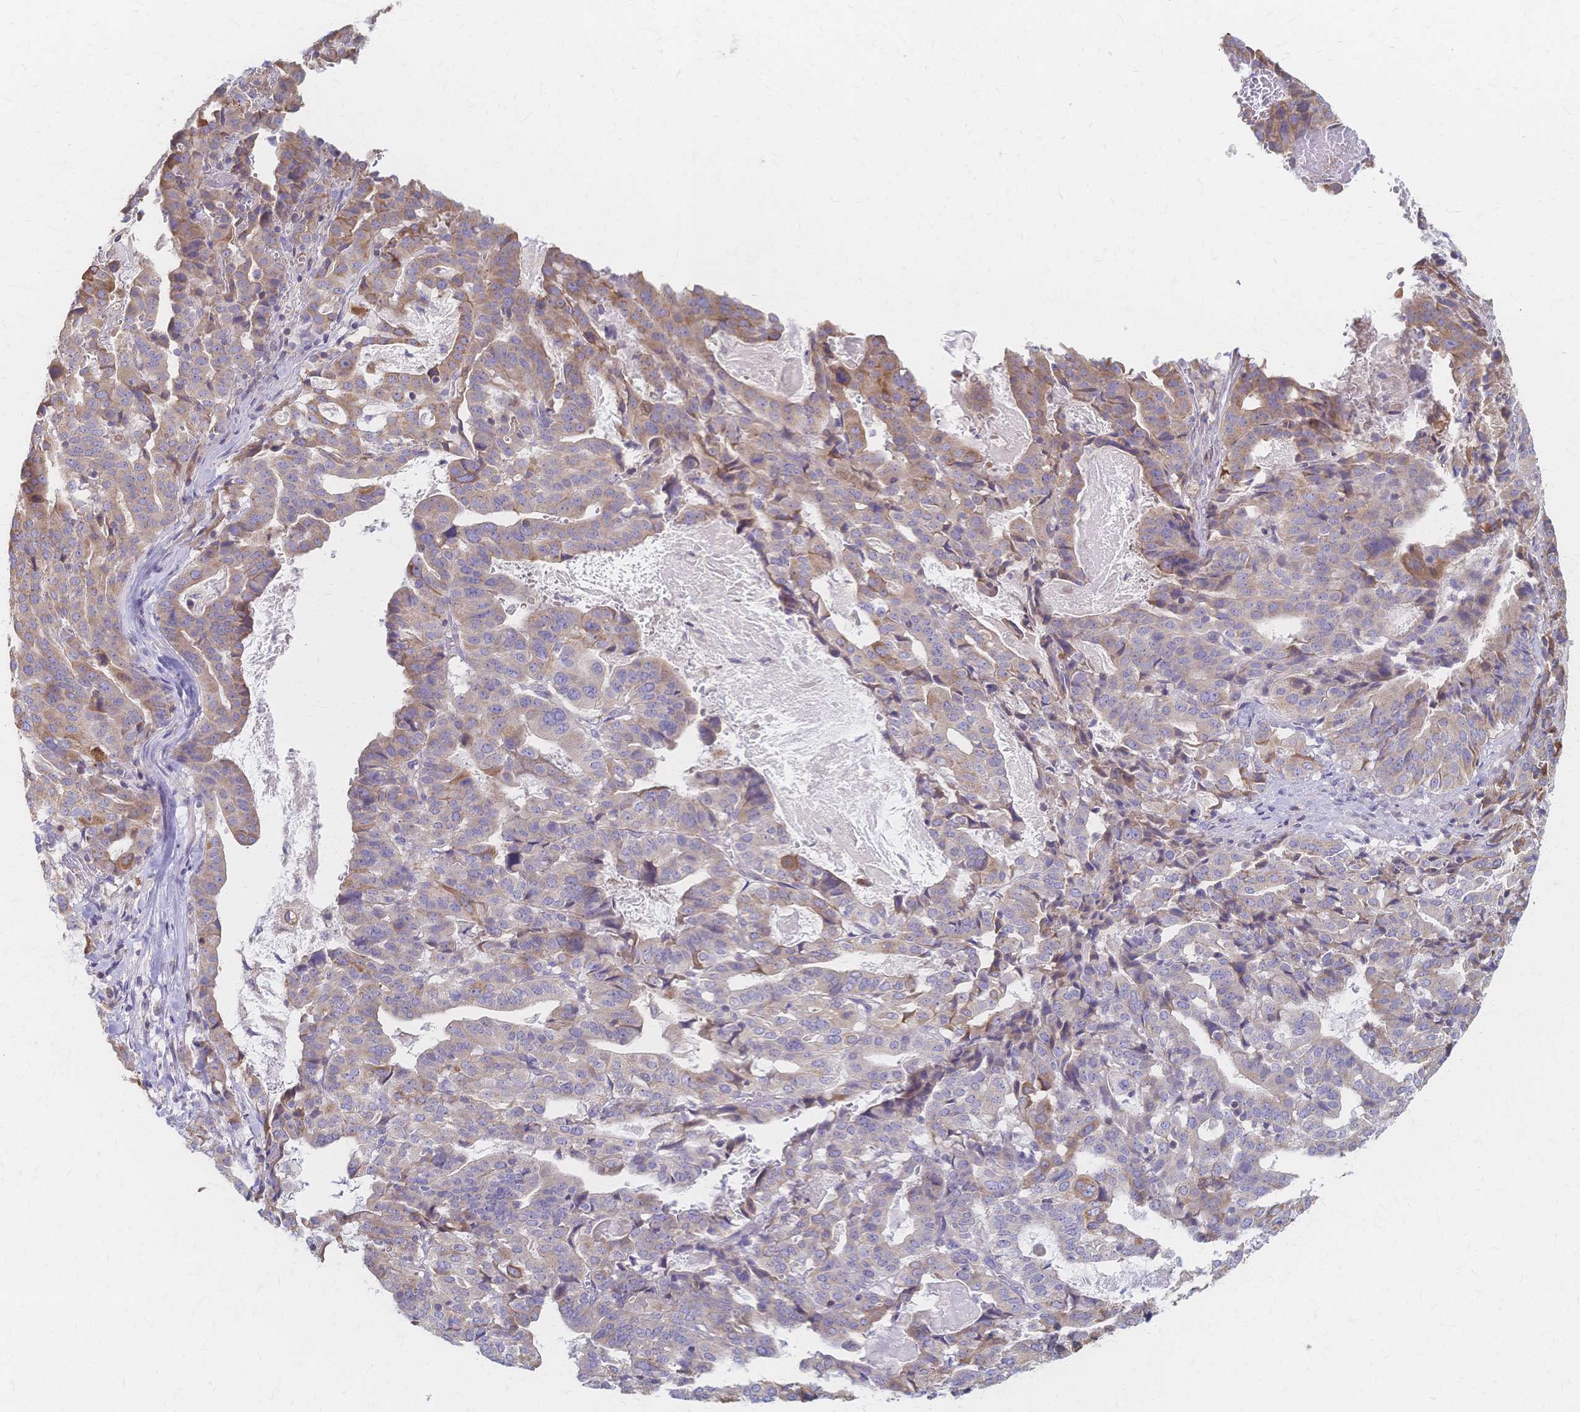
{"staining": {"intensity": "weak", "quantity": "25%-75%", "location": "cytoplasmic/membranous"}, "tissue": "stomach cancer", "cell_type": "Tumor cells", "image_type": "cancer", "snomed": [{"axis": "morphology", "description": "Adenocarcinoma, NOS"}, {"axis": "topography", "description": "Stomach"}], "caption": "Human adenocarcinoma (stomach) stained with a protein marker demonstrates weak staining in tumor cells.", "gene": "CYB5A", "patient": {"sex": "male", "age": 48}}